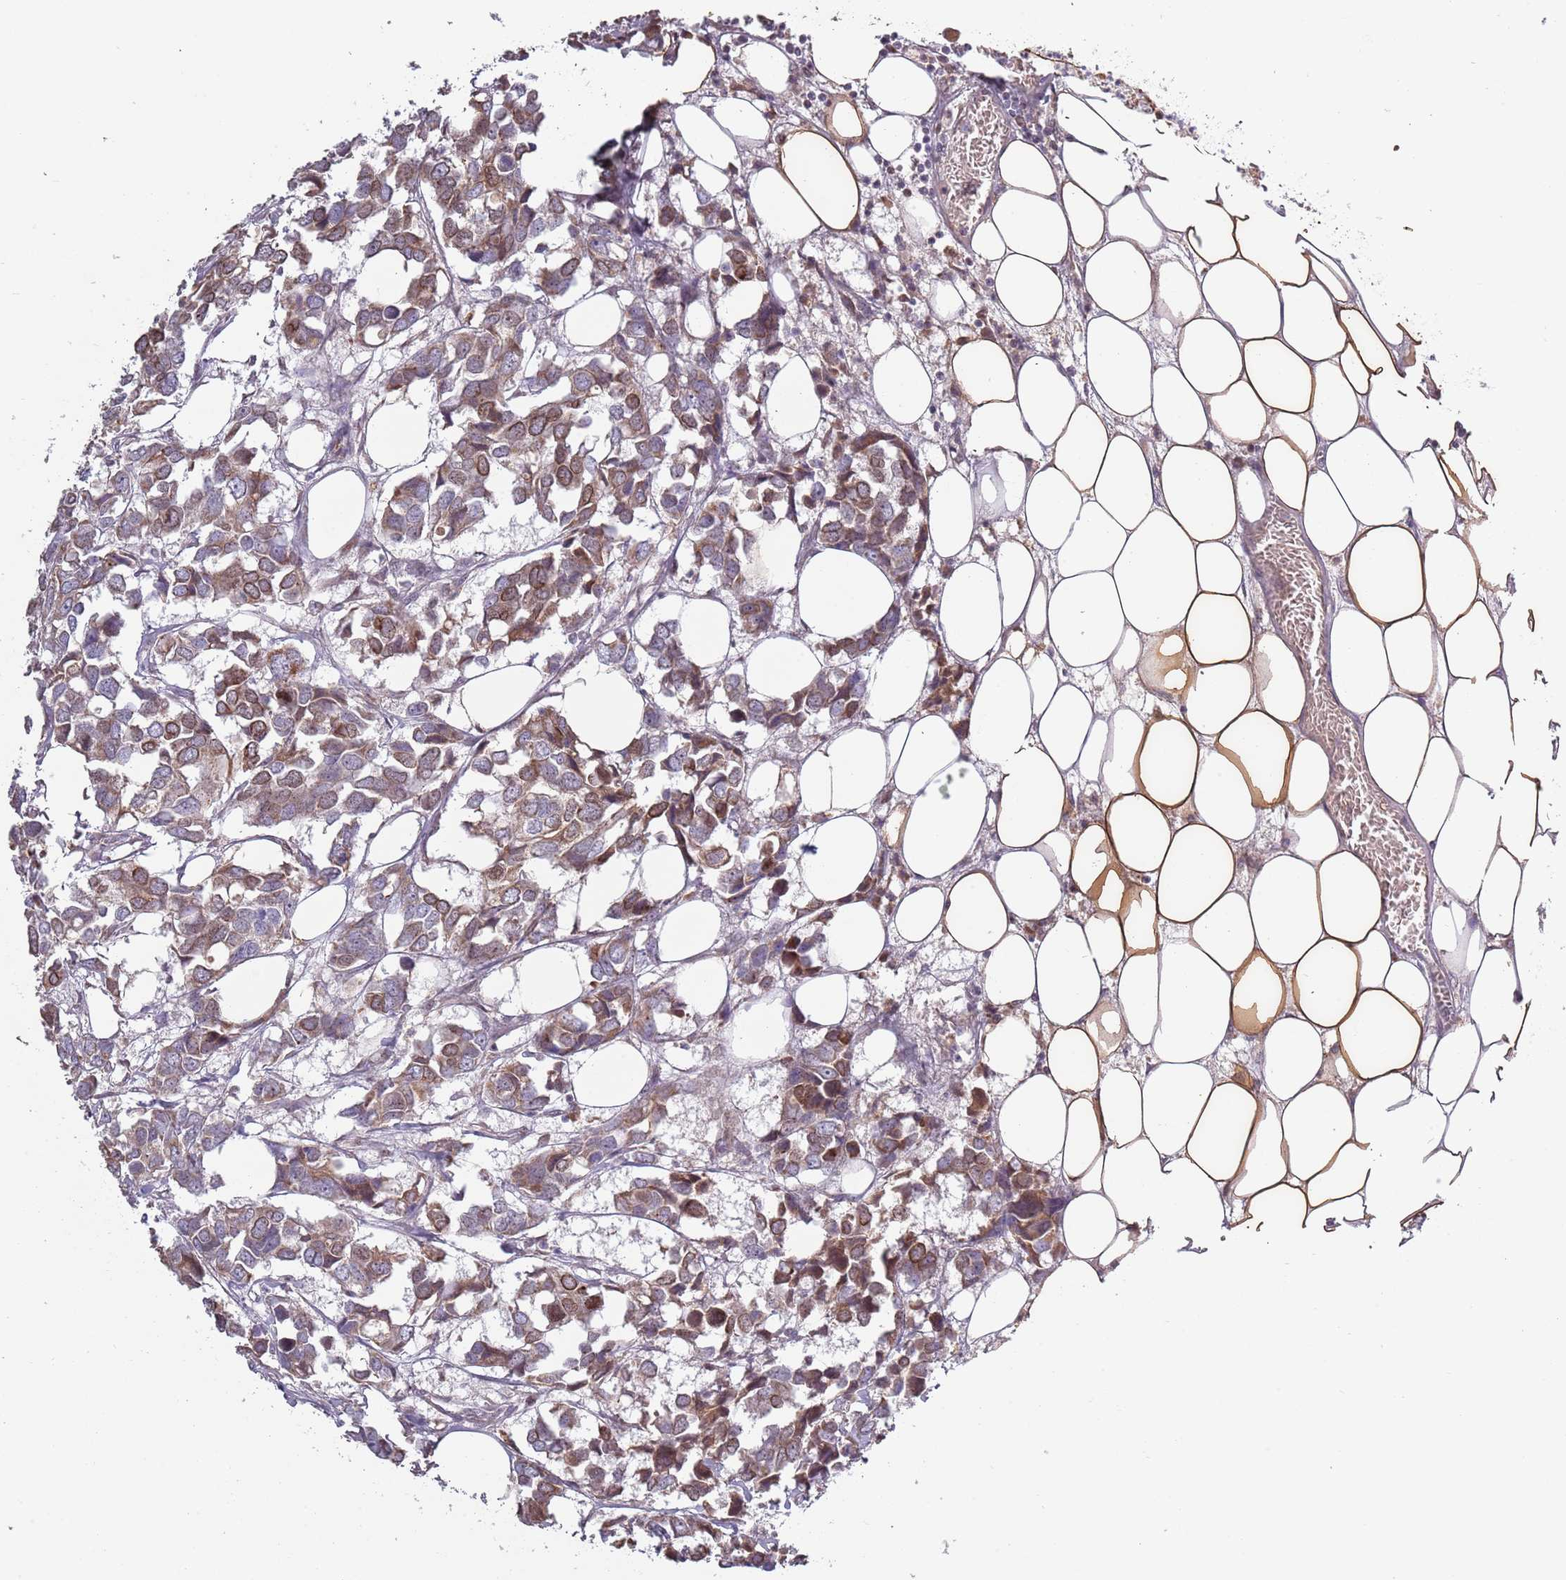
{"staining": {"intensity": "moderate", "quantity": ">75%", "location": "cytoplasmic/membranous"}, "tissue": "breast cancer", "cell_type": "Tumor cells", "image_type": "cancer", "snomed": [{"axis": "morphology", "description": "Duct carcinoma"}, {"axis": "topography", "description": "Breast"}], "caption": "Breast cancer (infiltrating ductal carcinoma) tissue reveals moderate cytoplasmic/membranous positivity in about >75% of tumor cells (DAB = brown stain, brightfield microscopy at high magnification).", "gene": "SYS1", "patient": {"sex": "female", "age": 83}}